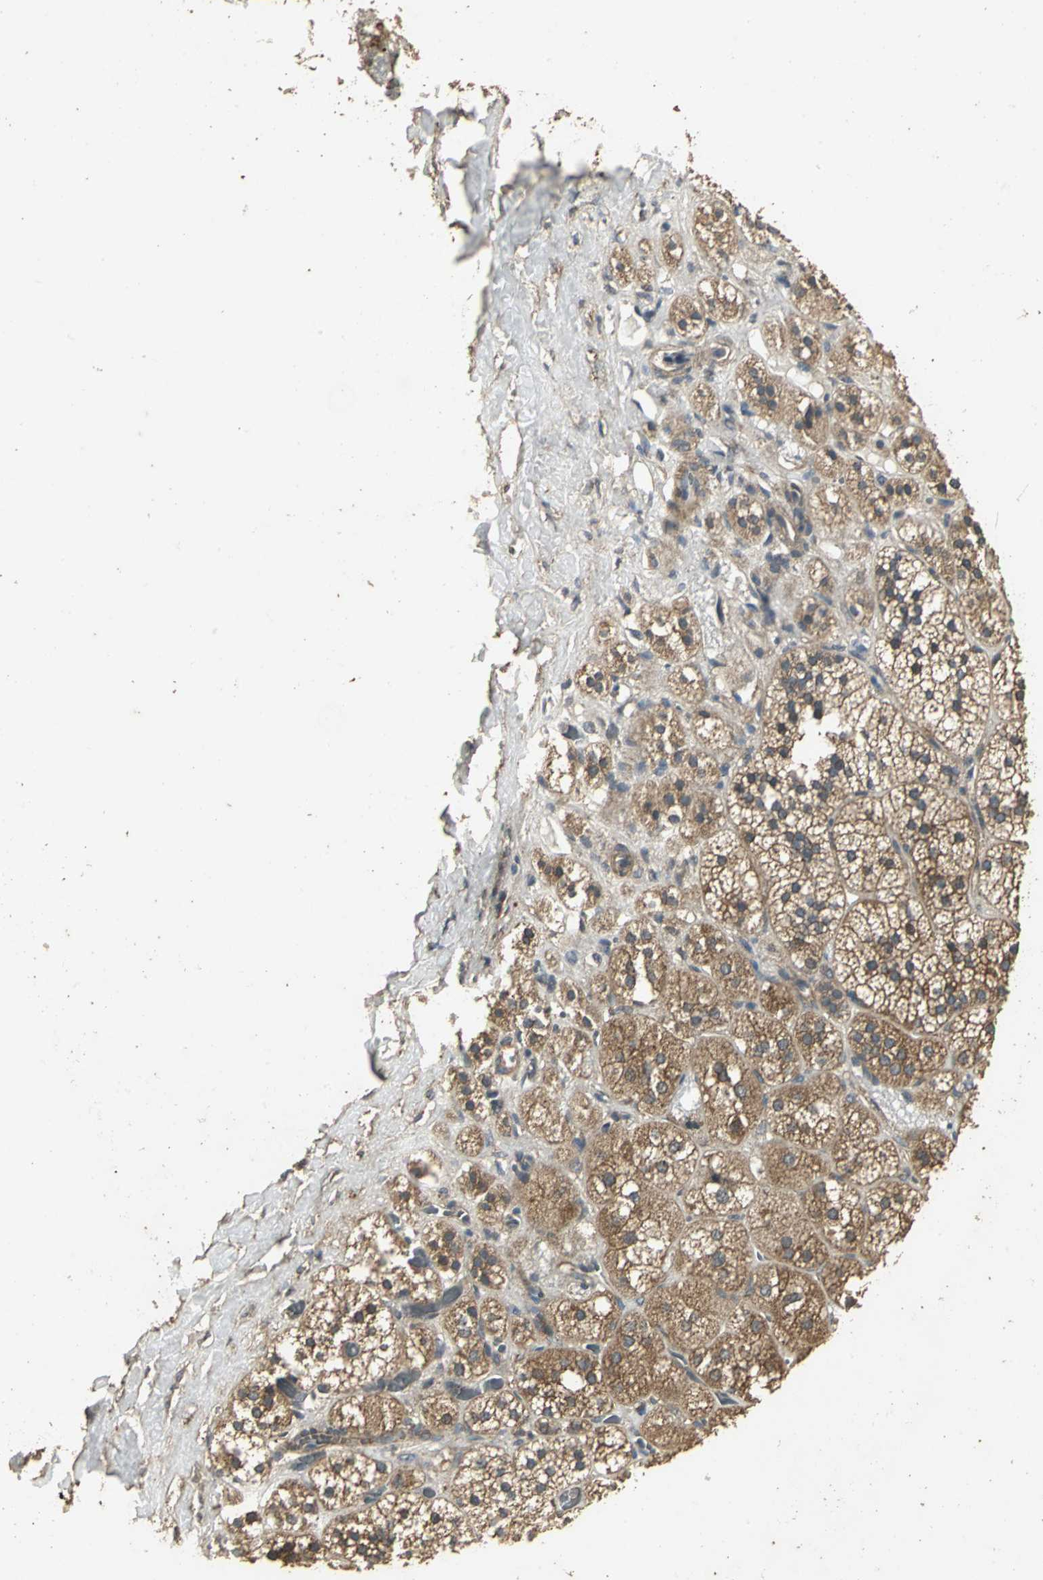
{"staining": {"intensity": "strong", "quantity": ">75%", "location": "cytoplasmic/membranous"}, "tissue": "adrenal gland", "cell_type": "Glandular cells", "image_type": "normal", "snomed": [{"axis": "morphology", "description": "Normal tissue, NOS"}, {"axis": "topography", "description": "Adrenal gland"}], "caption": "Protein positivity by immunohistochemistry shows strong cytoplasmic/membranous staining in approximately >75% of glandular cells in unremarkable adrenal gland.", "gene": "KANK1", "patient": {"sex": "female", "age": 71}}